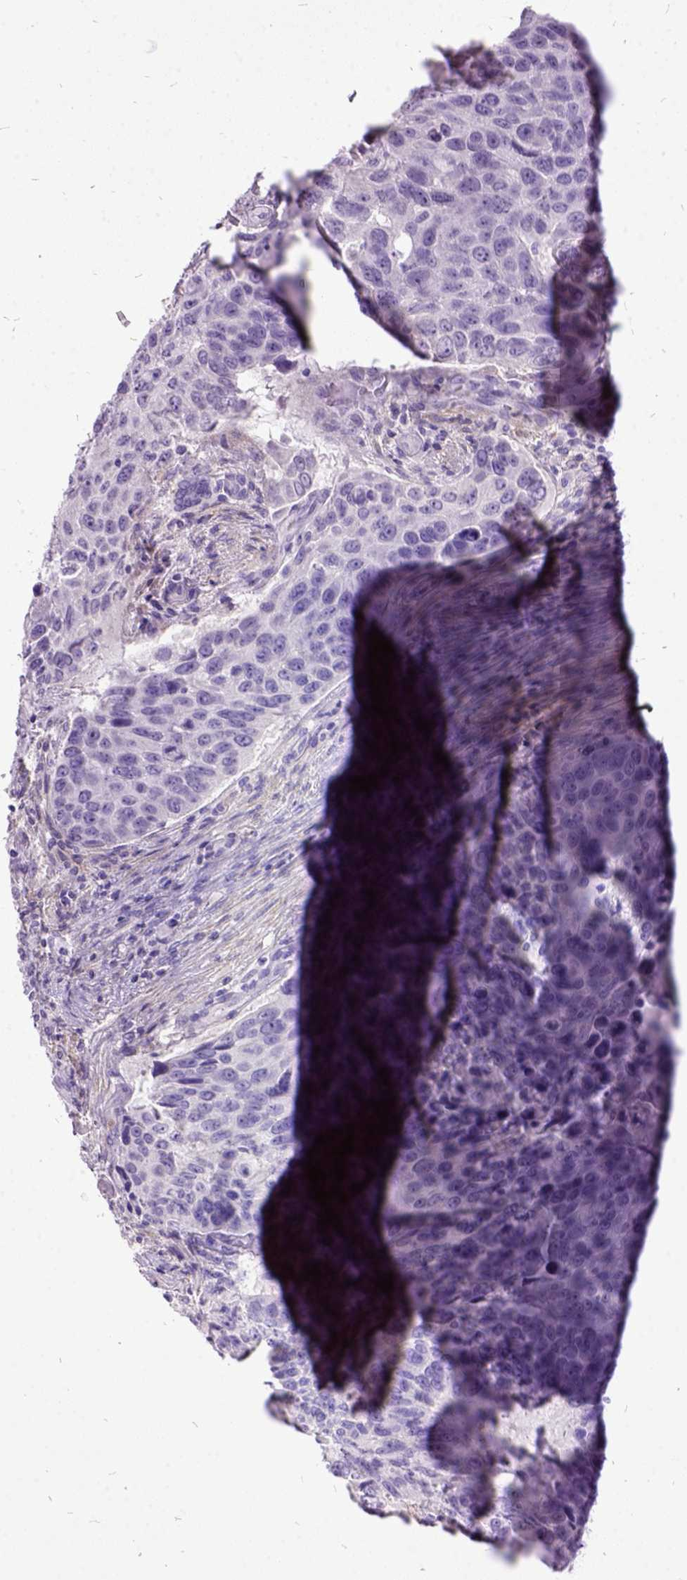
{"staining": {"intensity": "negative", "quantity": "none", "location": "none"}, "tissue": "lung cancer", "cell_type": "Tumor cells", "image_type": "cancer", "snomed": [{"axis": "morphology", "description": "Squamous cell carcinoma, NOS"}, {"axis": "topography", "description": "Lung"}], "caption": "Immunohistochemical staining of human lung cancer shows no significant positivity in tumor cells.", "gene": "MME", "patient": {"sex": "male", "age": 68}}